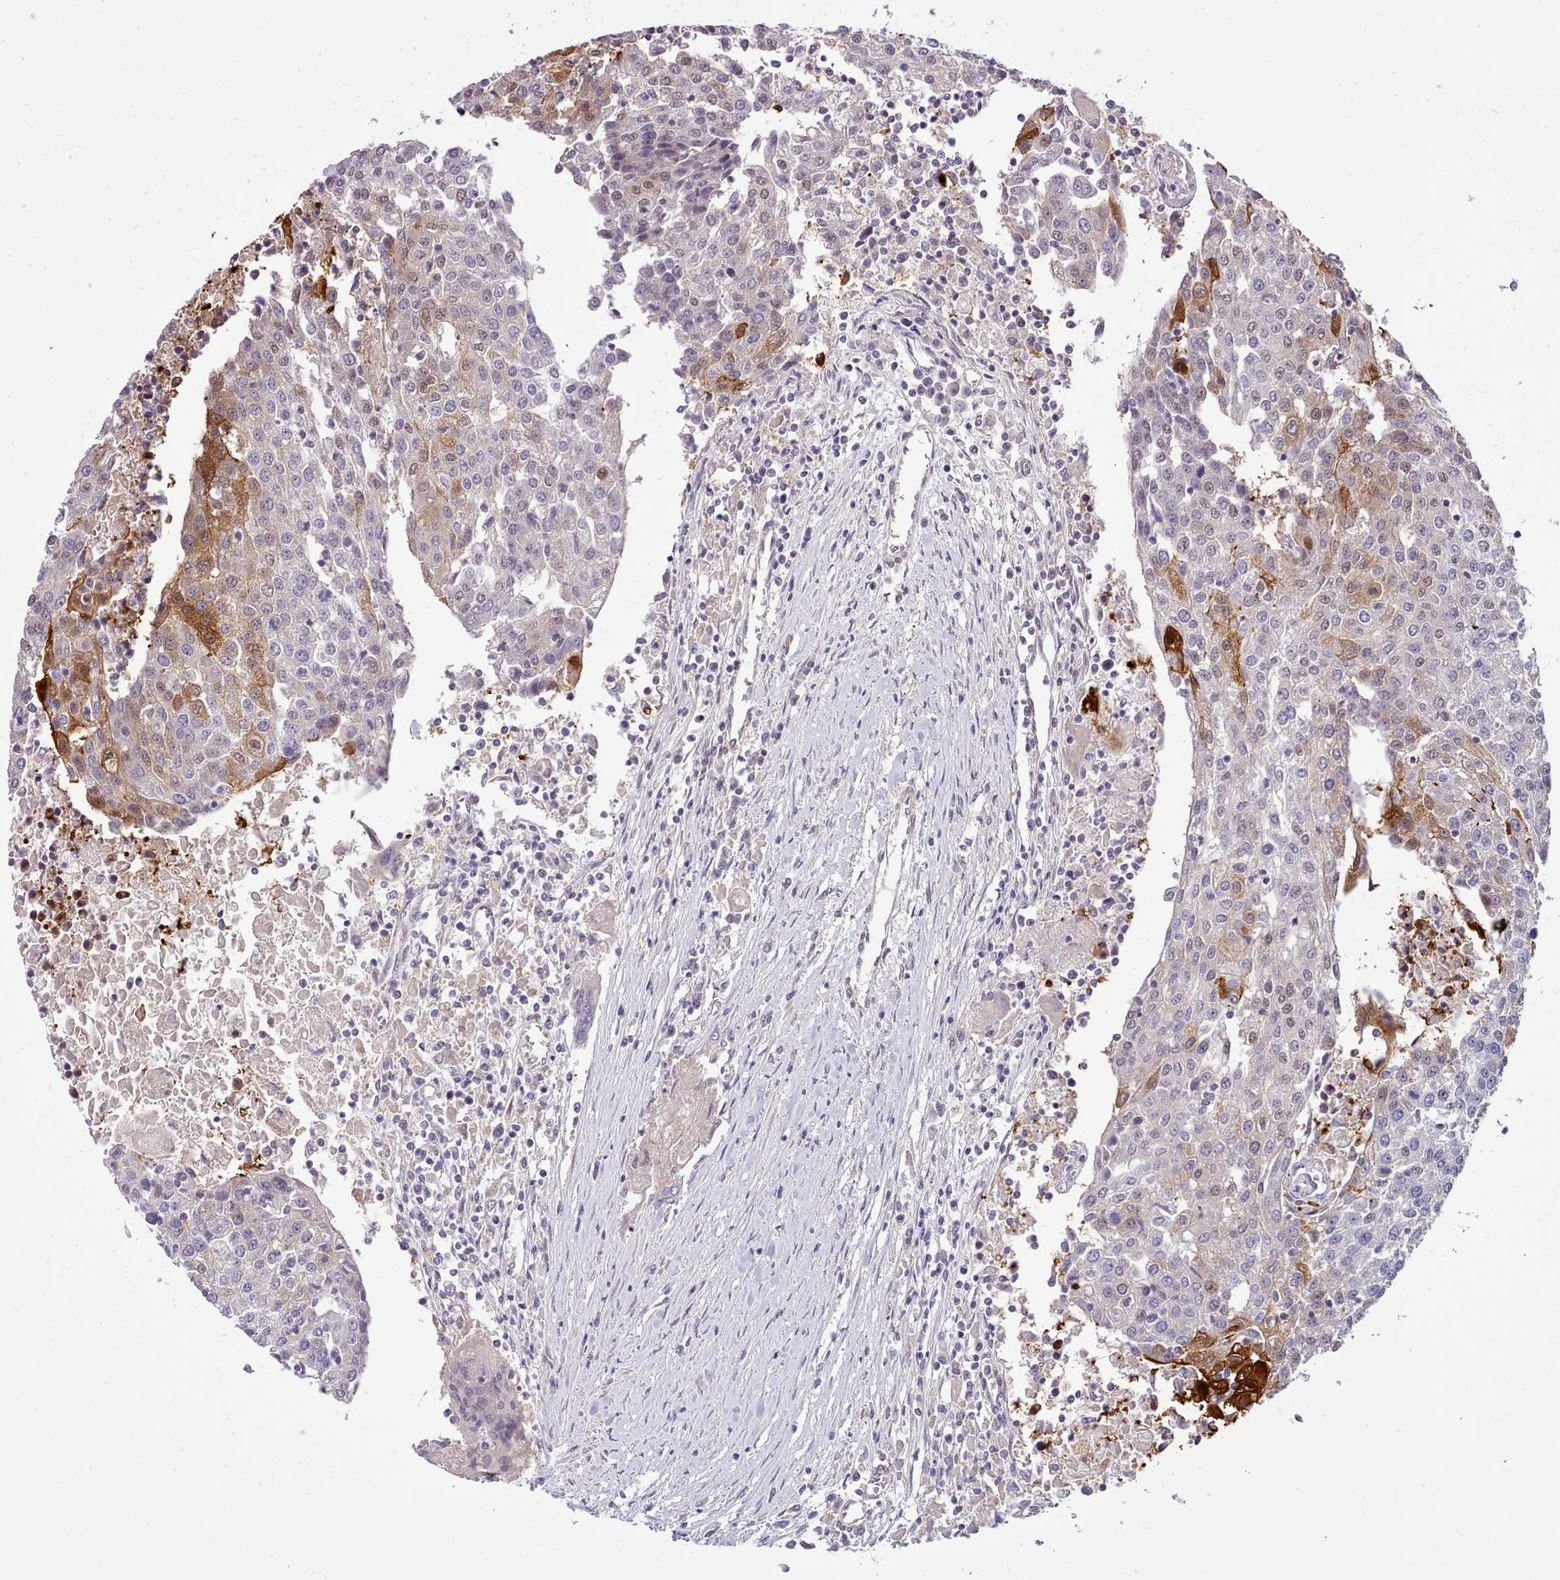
{"staining": {"intensity": "strong", "quantity": "<25%", "location": "cytoplasmic/membranous,nuclear"}, "tissue": "urothelial cancer", "cell_type": "Tumor cells", "image_type": "cancer", "snomed": [{"axis": "morphology", "description": "Urothelial carcinoma, High grade"}, {"axis": "topography", "description": "Urinary bladder"}], "caption": "Brown immunohistochemical staining in human urothelial cancer displays strong cytoplasmic/membranous and nuclear positivity in about <25% of tumor cells.", "gene": "HOXB7", "patient": {"sex": "female", "age": 85}}